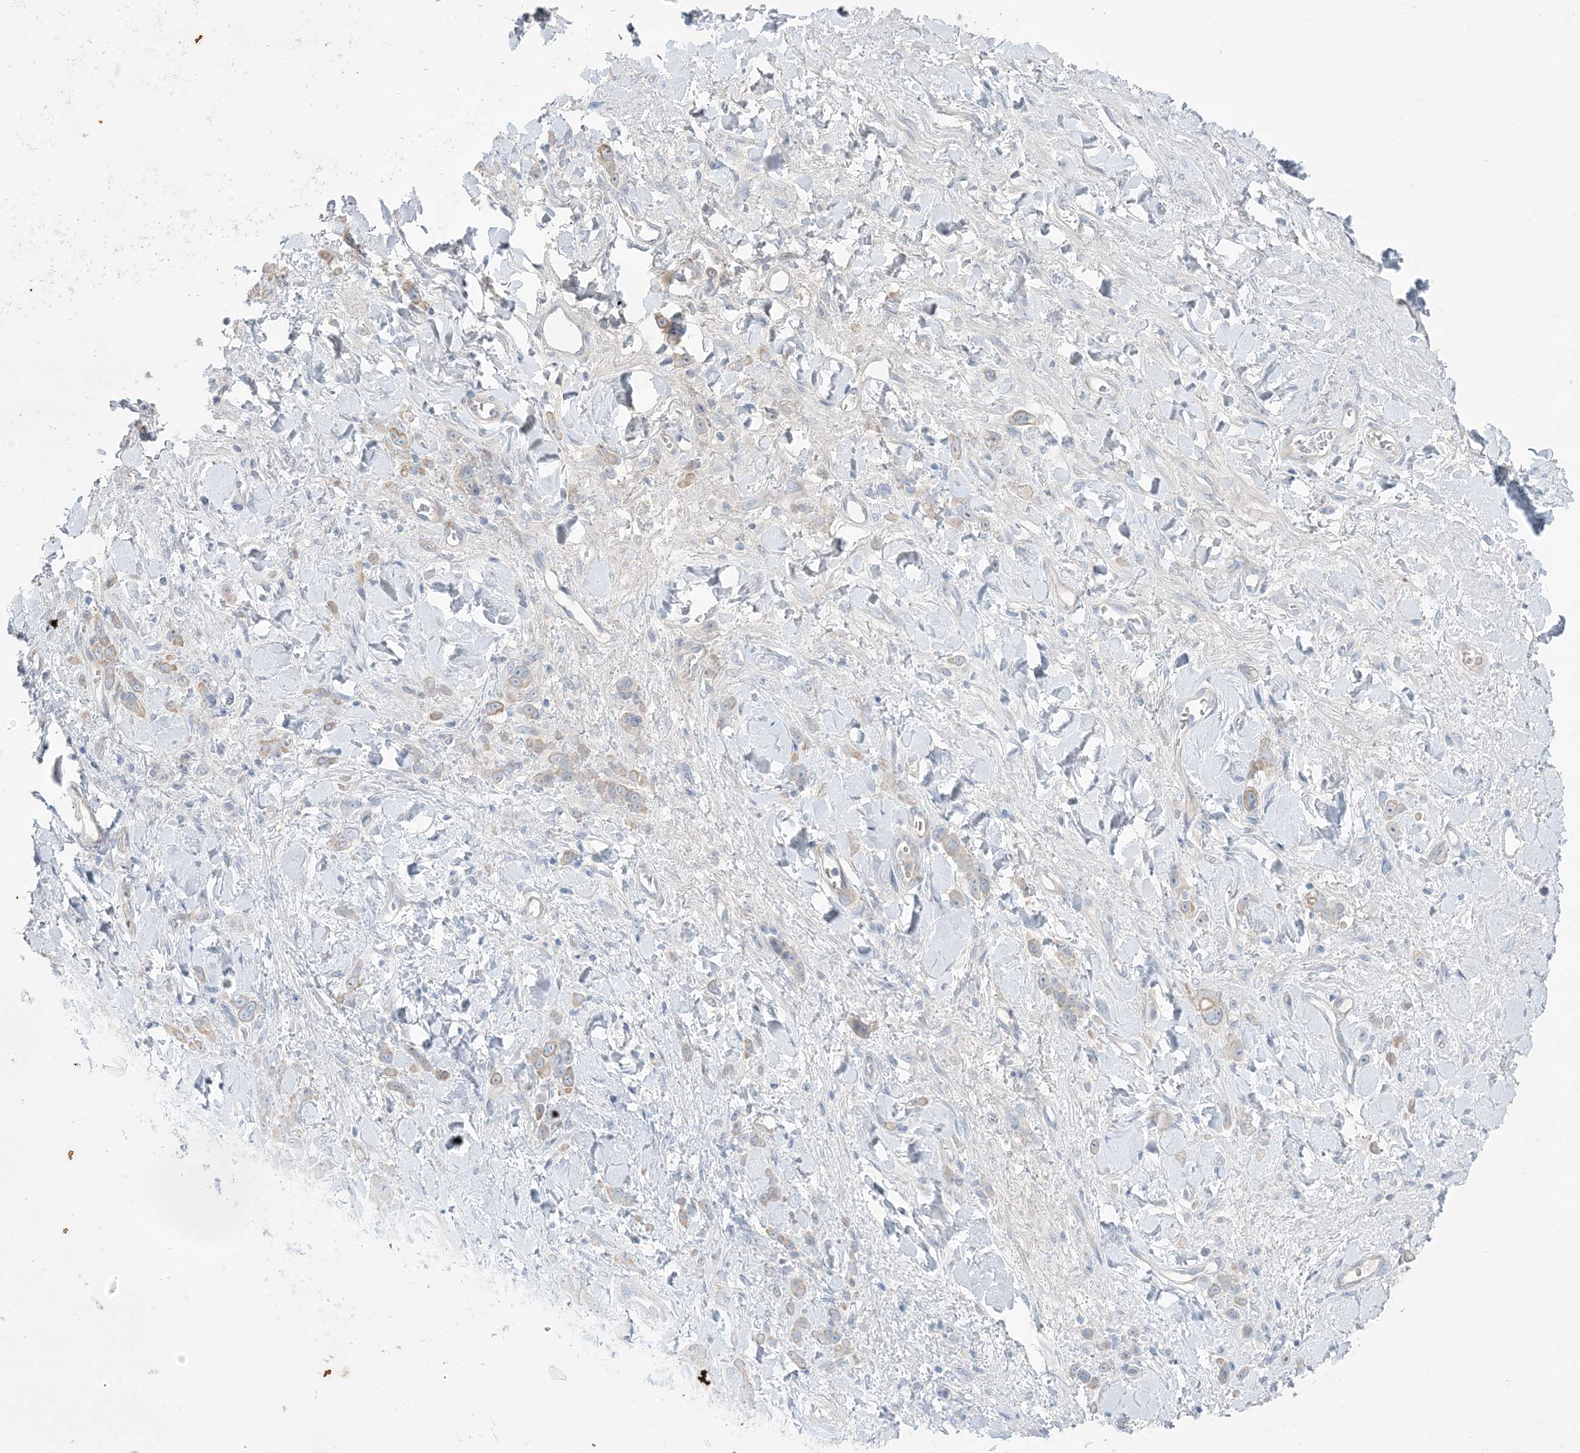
{"staining": {"intensity": "weak", "quantity": "<25%", "location": "cytoplasmic/membranous"}, "tissue": "stomach cancer", "cell_type": "Tumor cells", "image_type": "cancer", "snomed": [{"axis": "morphology", "description": "Normal tissue, NOS"}, {"axis": "morphology", "description": "Adenocarcinoma, NOS"}, {"axis": "topography", "description": "Stomach"}], "caption": "Tumor cells show no significant positivity in stomach cancer (adenocarcinoma).", "gene": "ATP11C", "patient": {"sex": "male", "age": 82}}